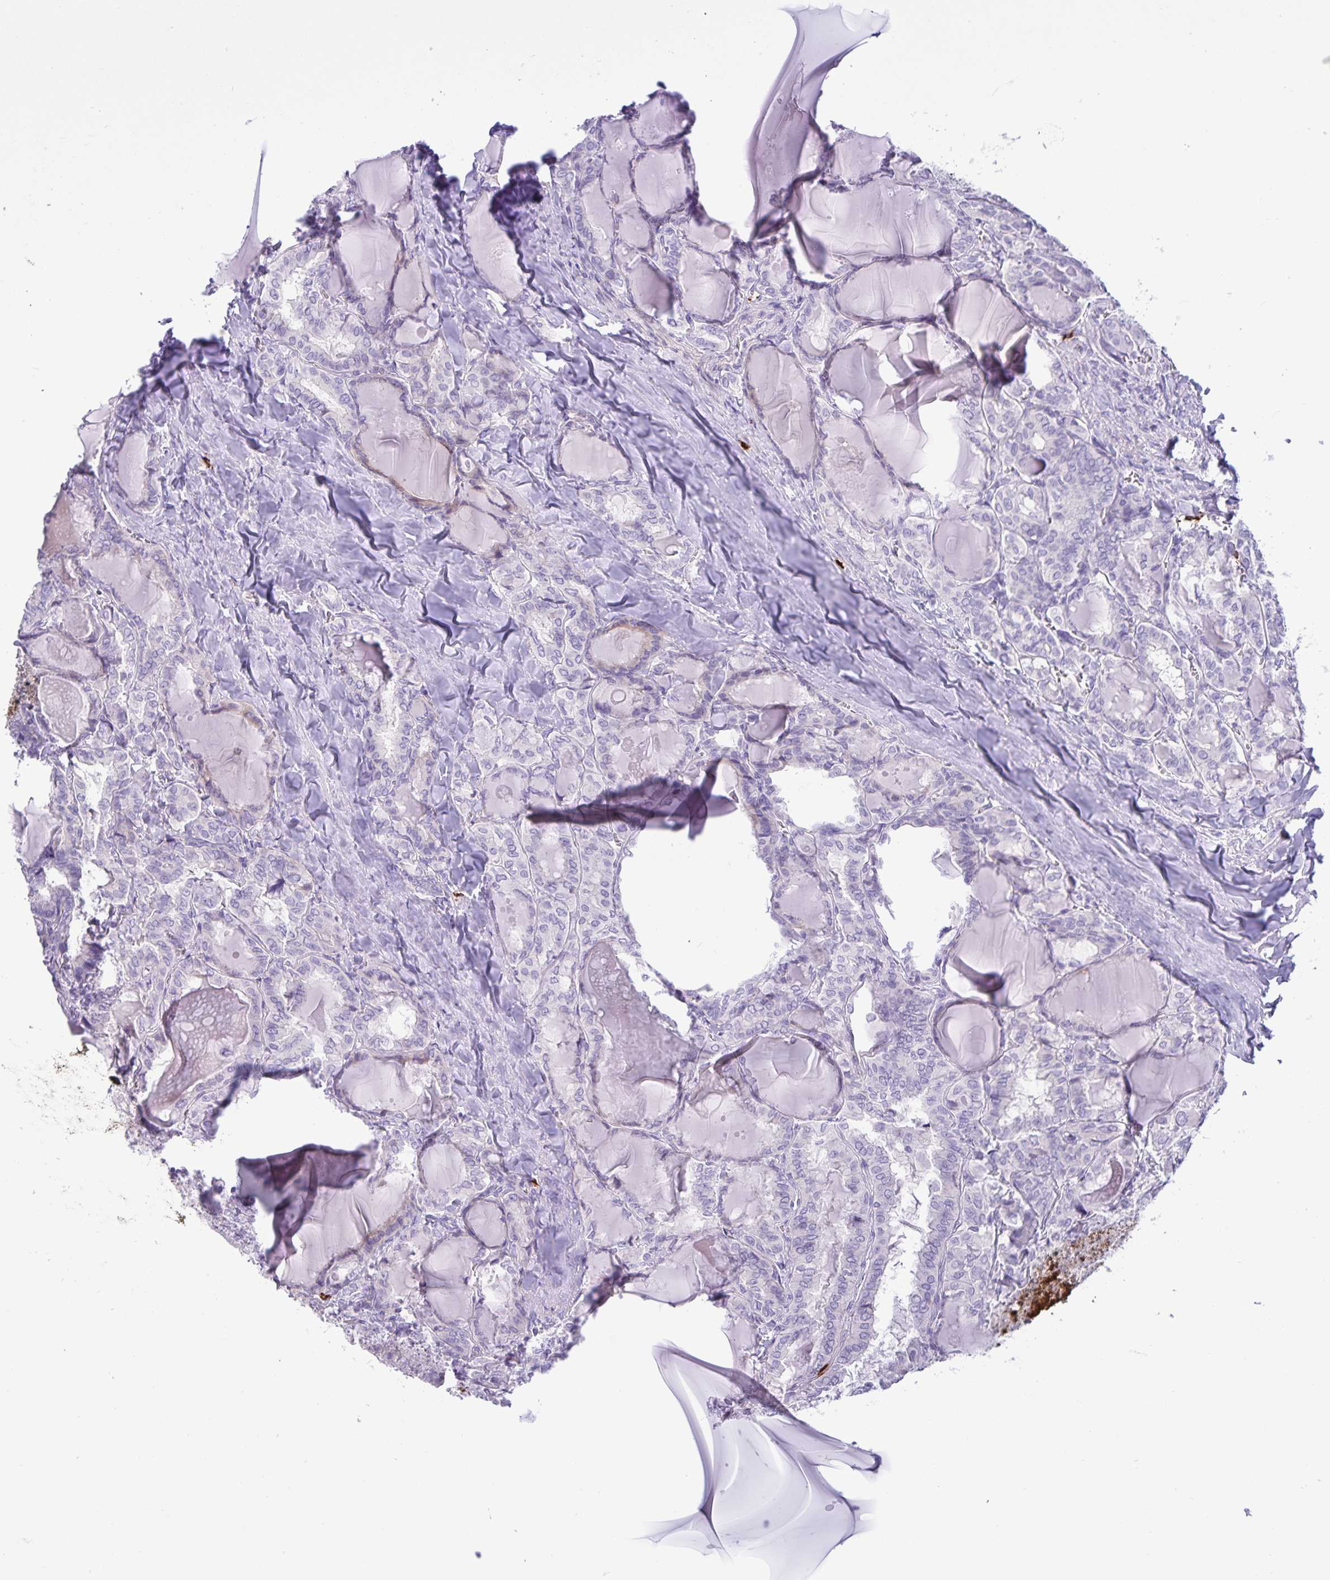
{"staining": {"intensity": "negative", "quantity": "none", "location": "none"}, "tissue": "thyroid cancer", "cell_type": "Tumor cells", "image_type": "cancer", "snomed": [{"axis": "morphology", "description": "Papillary adenocarcinoma, NOS"}, {"axis": "topography", "description": "Thyroid gland"}], "caption": "The micrograph displays no staining of tumor cells in thyroid cancer. The staining was performed using DAB (3,3'-diaminobenzidine) to visualize the protein expression in brown, while the nuclei were stained in blue with hematoxylin (Magnification: 20x).", "gene": "IBTK", "patient": {"sex": "female", "age": 46}}